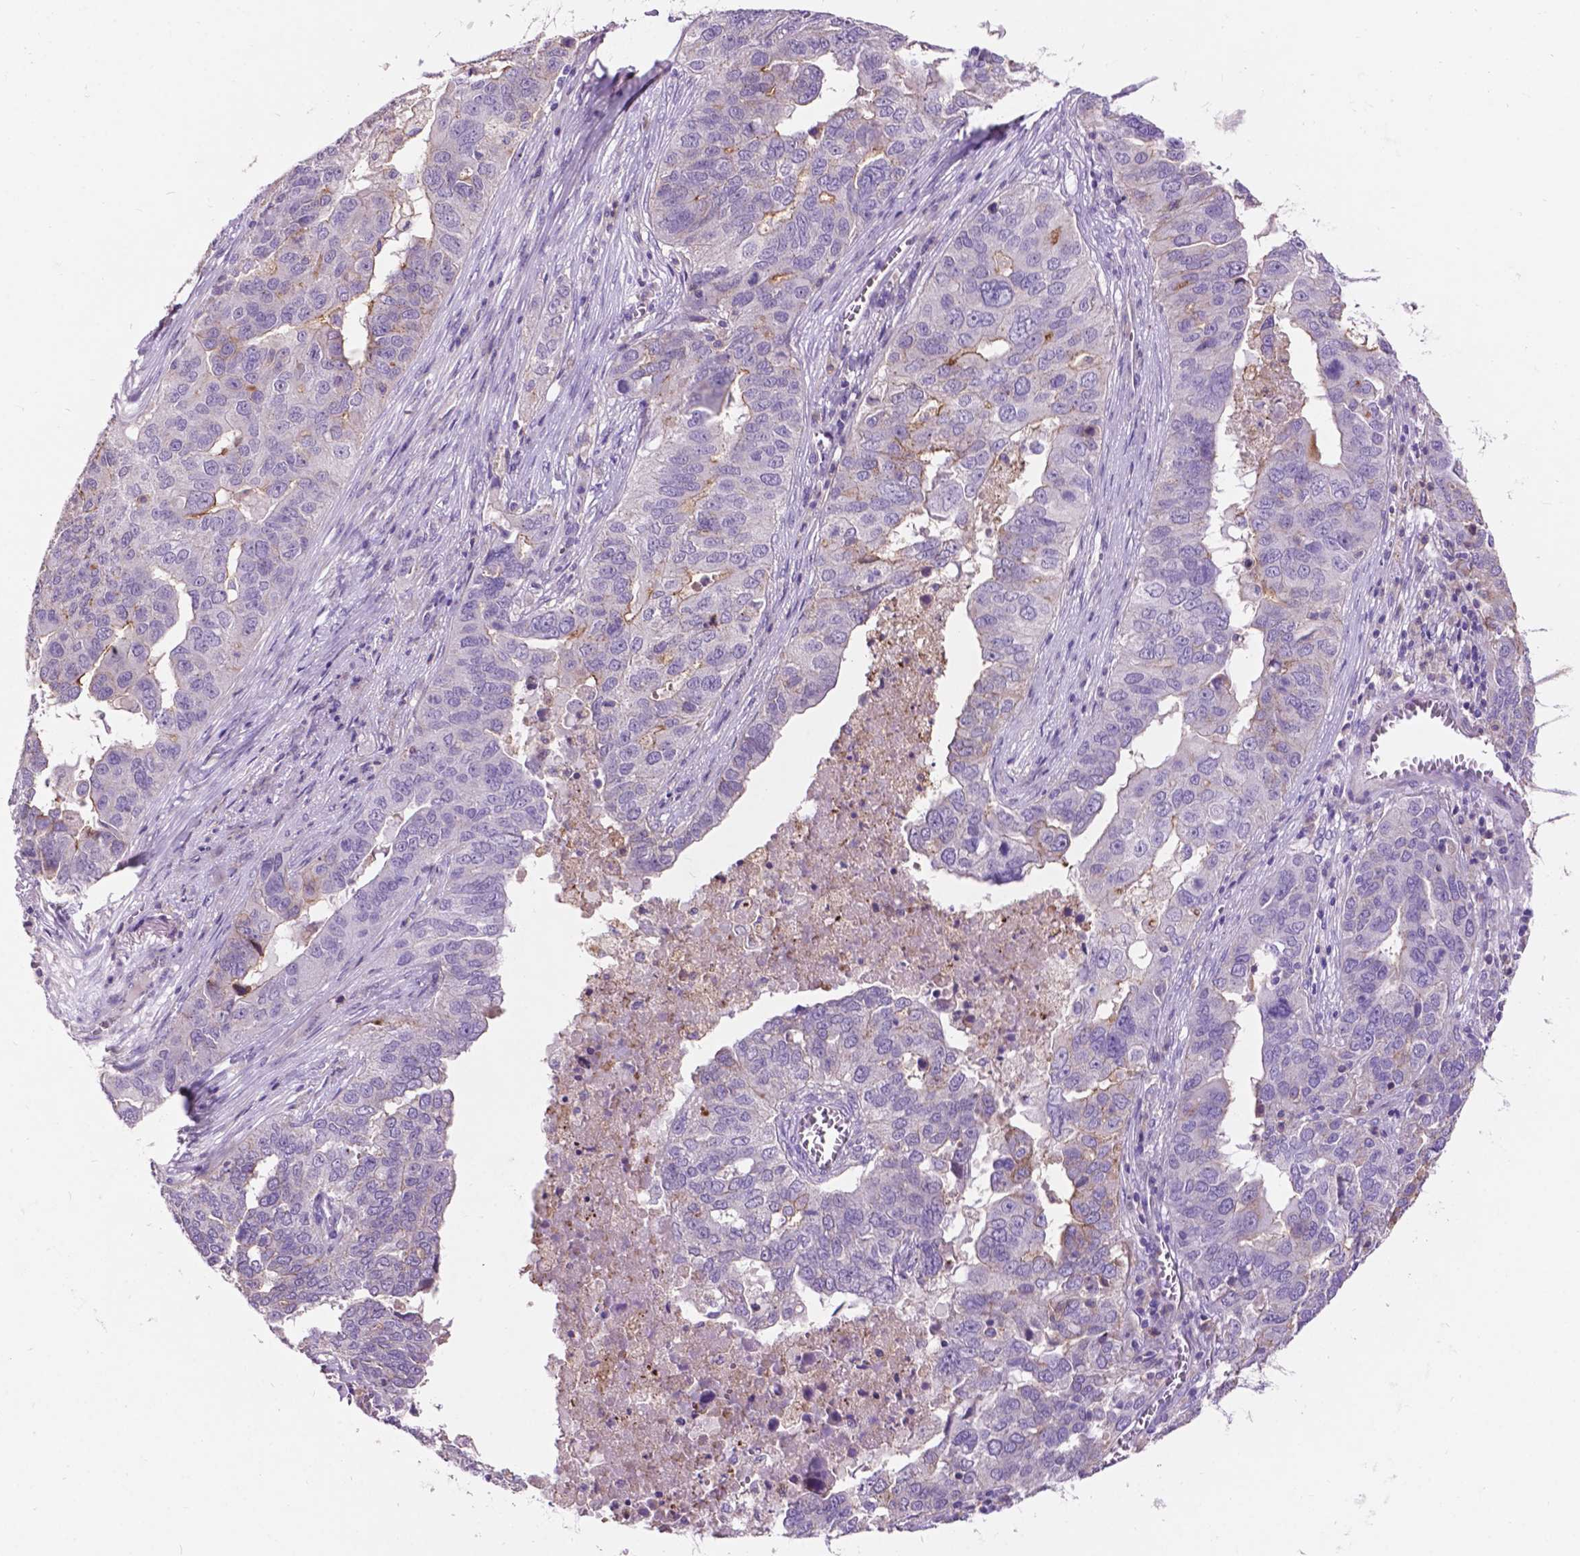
{"staining": {"intensity": "negative", "quantity": "none", "location": "none"}, "tissue": "ovarian cancer", "cell_type": "Tumor cells", "image_type": "cancer", "snomed": [{"axis": "morphology", "description": "Carcinoma, endometroid"}, {"axis": "topography", "description": "Soft tissue"}, {"axis": "topography", "description": "Ovary"}], "caption": "Tumor cells are negative for protein expression in human ovarian endometroid carcinoma. Nuclei are stained in blue.", "gene": "PLSCR1", "patient": {"sex": "female", "age": 52}}